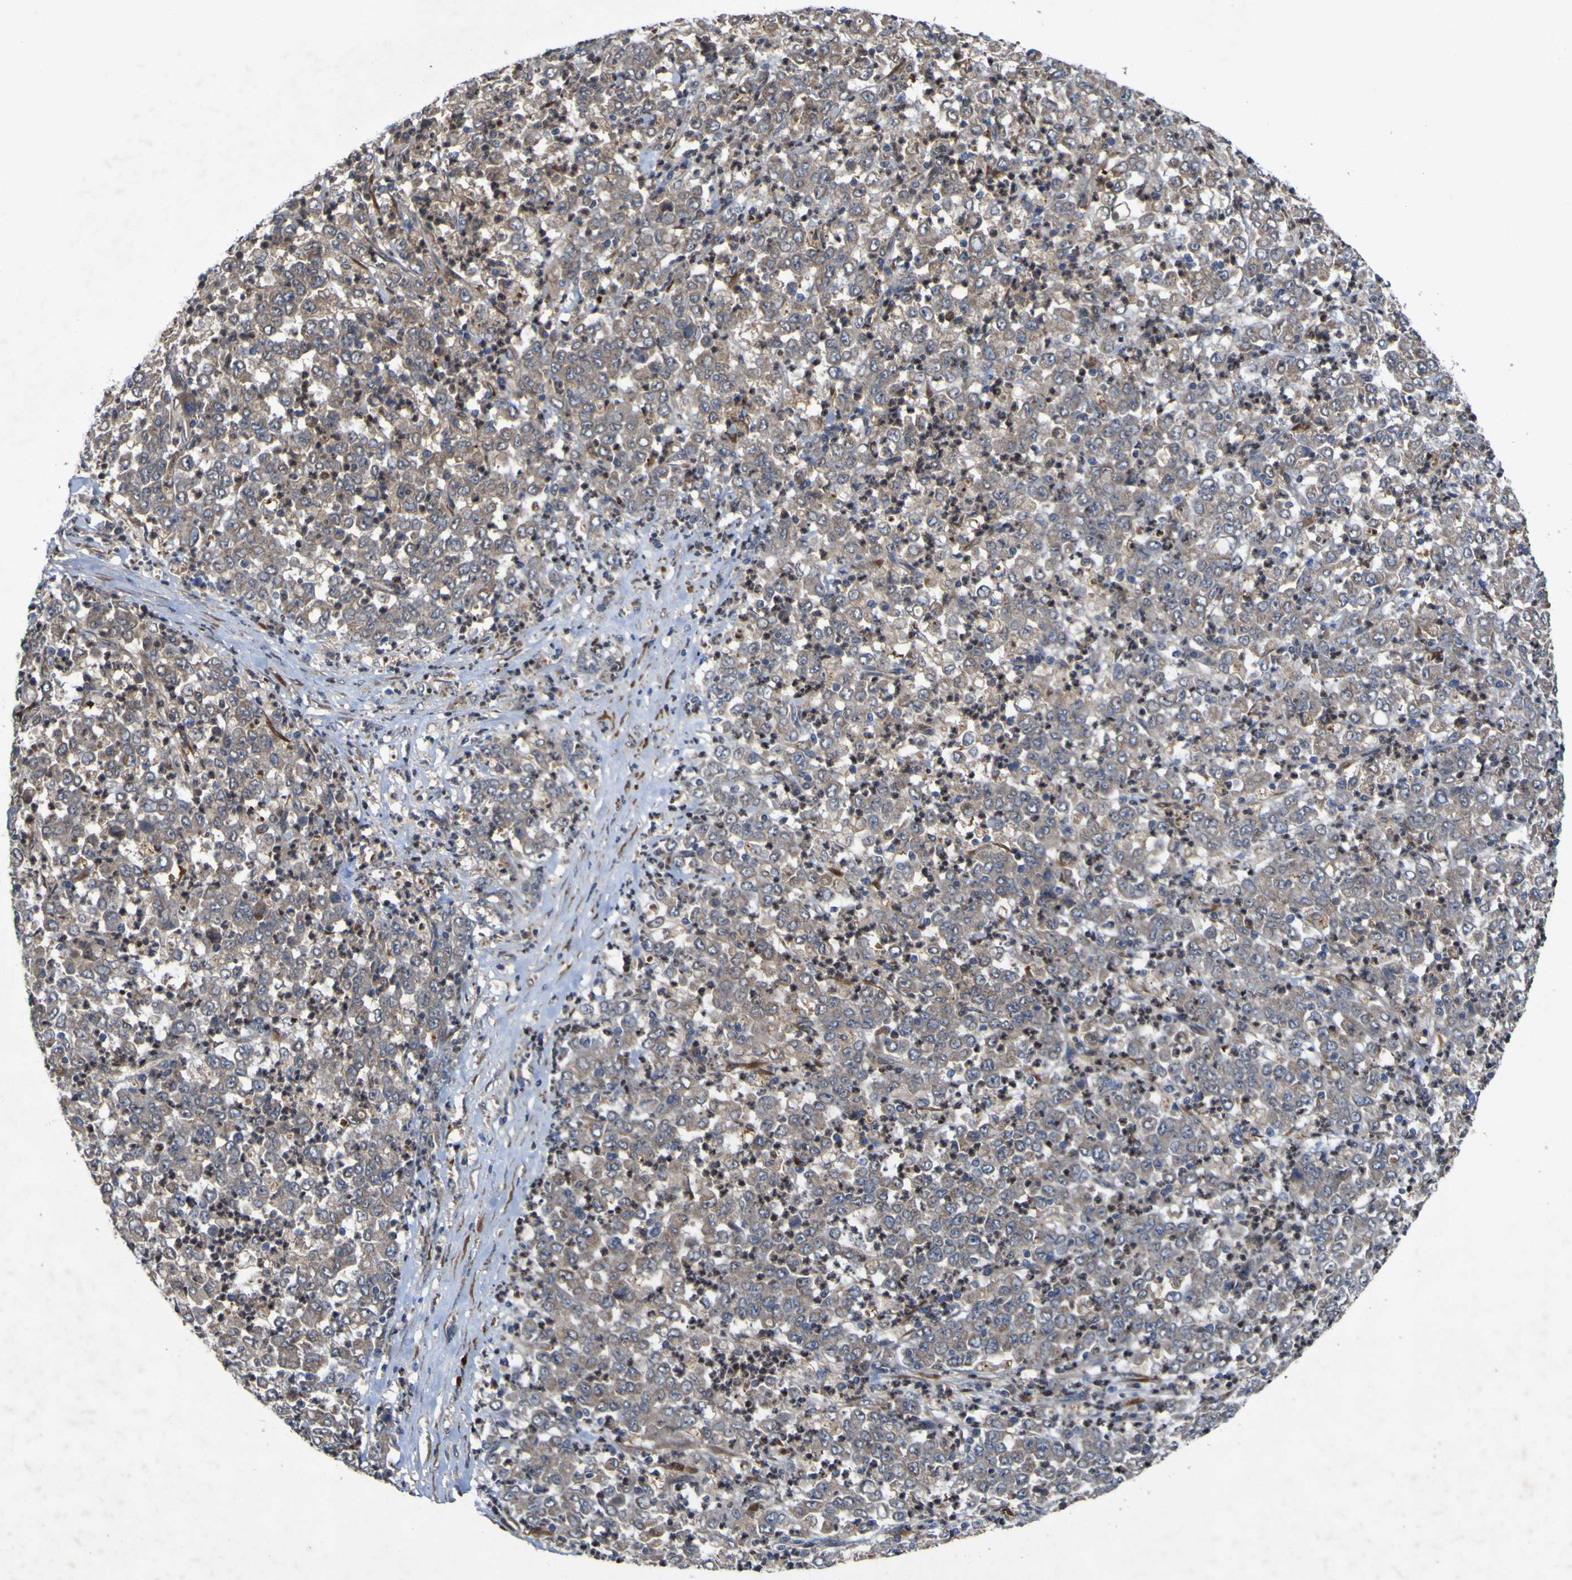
{"staining": {"intensity": "weak", "quantity": ">75%", "location": "cytoplasmic/membranous"}, "tissue": "stomach cancer", "cell_type": "Tumor cells", "image_type": "cancer", "snomed": [{"axis": "morphology", "description": "Adenocarcinoma, NOS"}, {"axis": "topography", "description": "Stomach, lower"}], "caption": "DAB (3,3'-diaminobenzidine) immunohistochemical staining of human stomach cancer (adenocarcinoma) reveals weak cytoplasmic/membranous protein positivity in approximately >75% of tumor cells.", "gene": "IRAK2", "patient": {"sex": "female", "age": 71}}